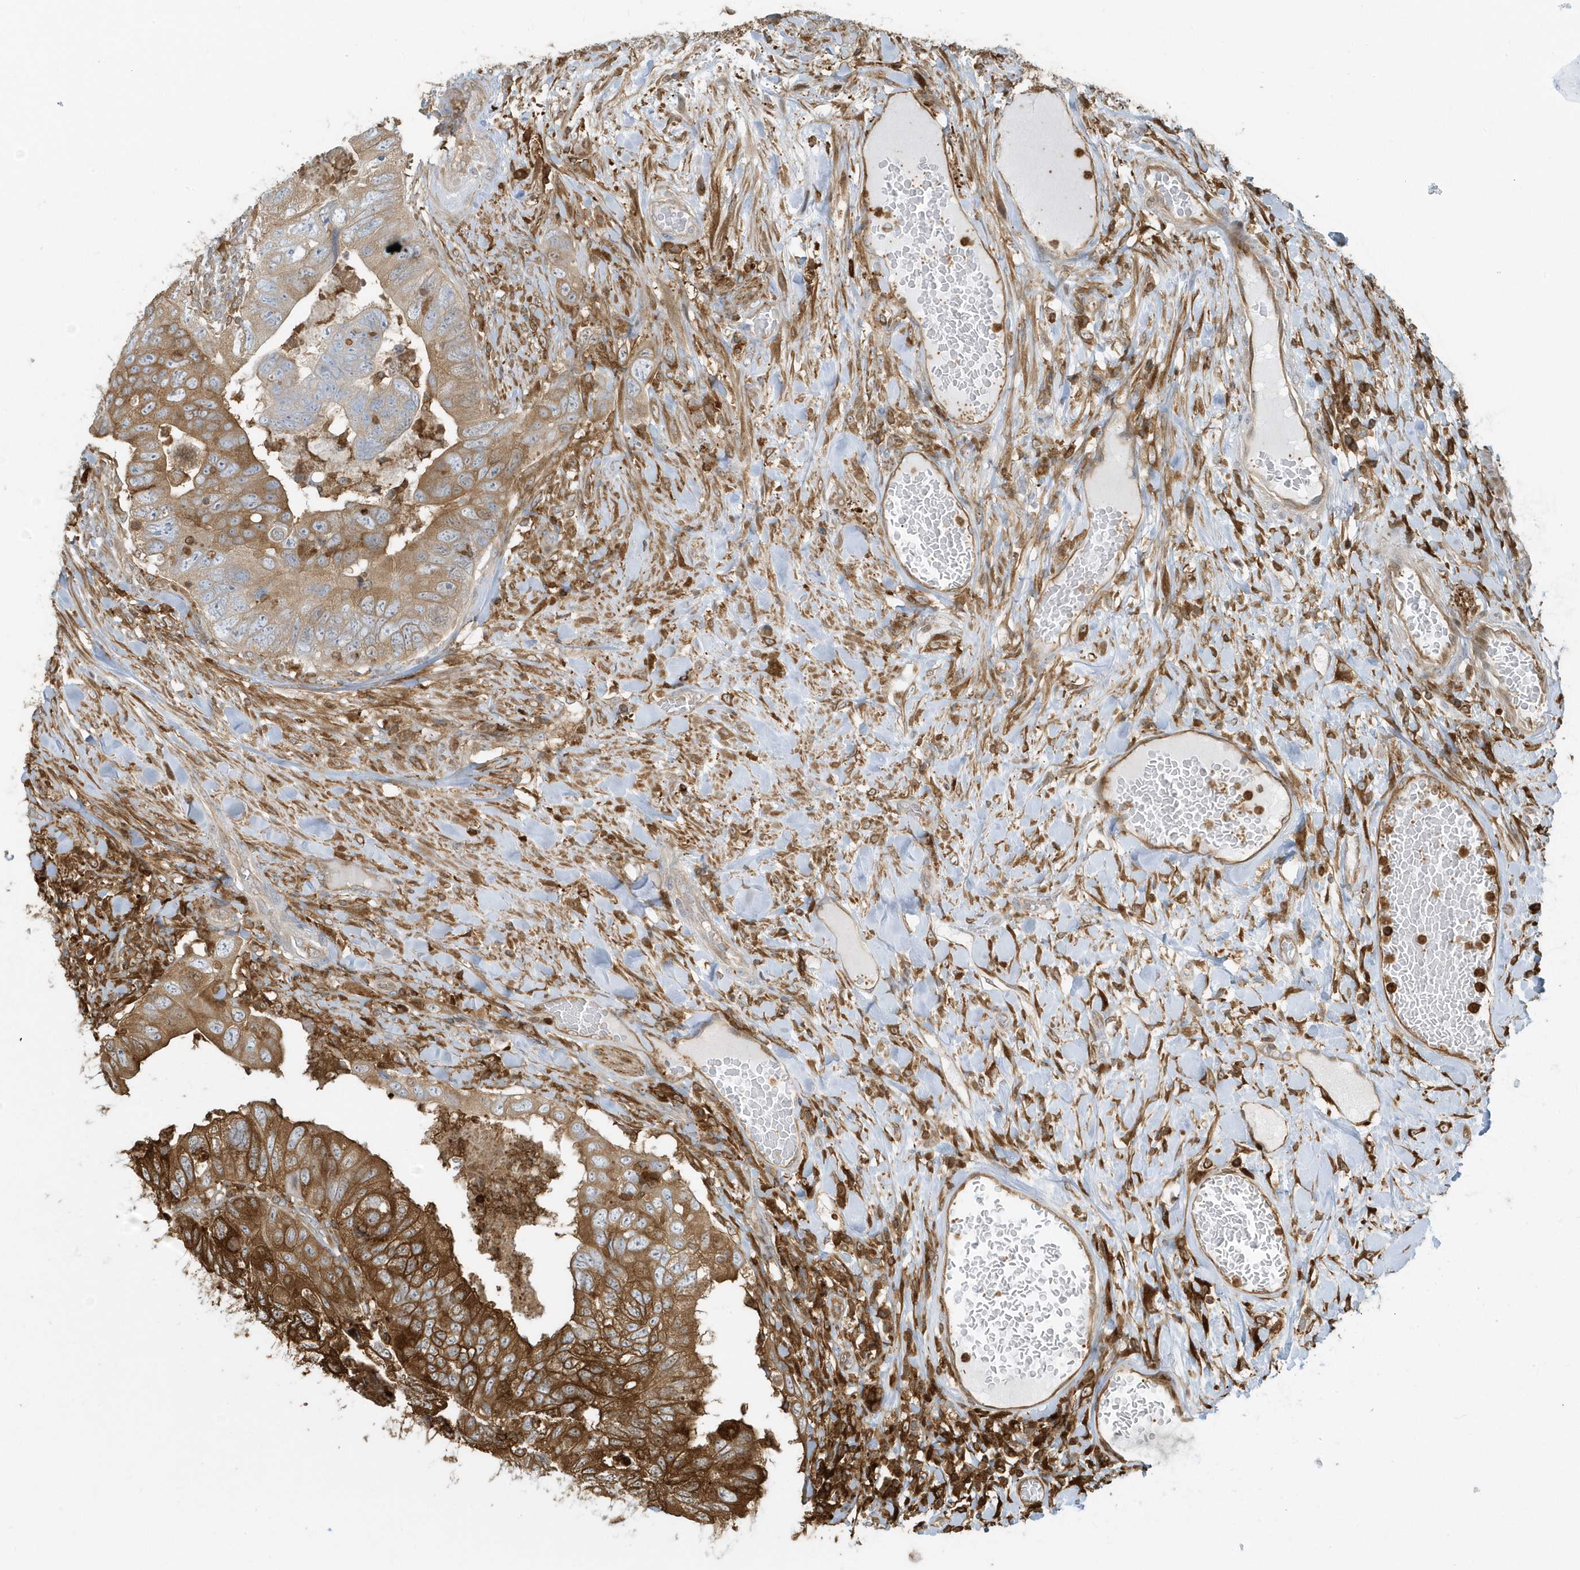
{"staining": {"intensity": "strong", "quantity": "25%-75%", "location": "cytoplasmic/membranous"}, "tissue": "colorectal cancer", "cell_type": "Tumor cells", "image_type": "cancer", "snomed": [{"axis": "morphology", "description": "Adenocarcinoma, NOS"}, {"axis": "topography", "description": "Rectum"}], "caption": "Colorectal cancer was stained to show a protein in brown. There is high levels of strong cytoplasmic/membranous expression in about 25%-75% of tumor cells. (IHC, brightfield microscopy, high magnification).", "gene": "CLCN6", "patient": {"sex": "male", "age": 63}}